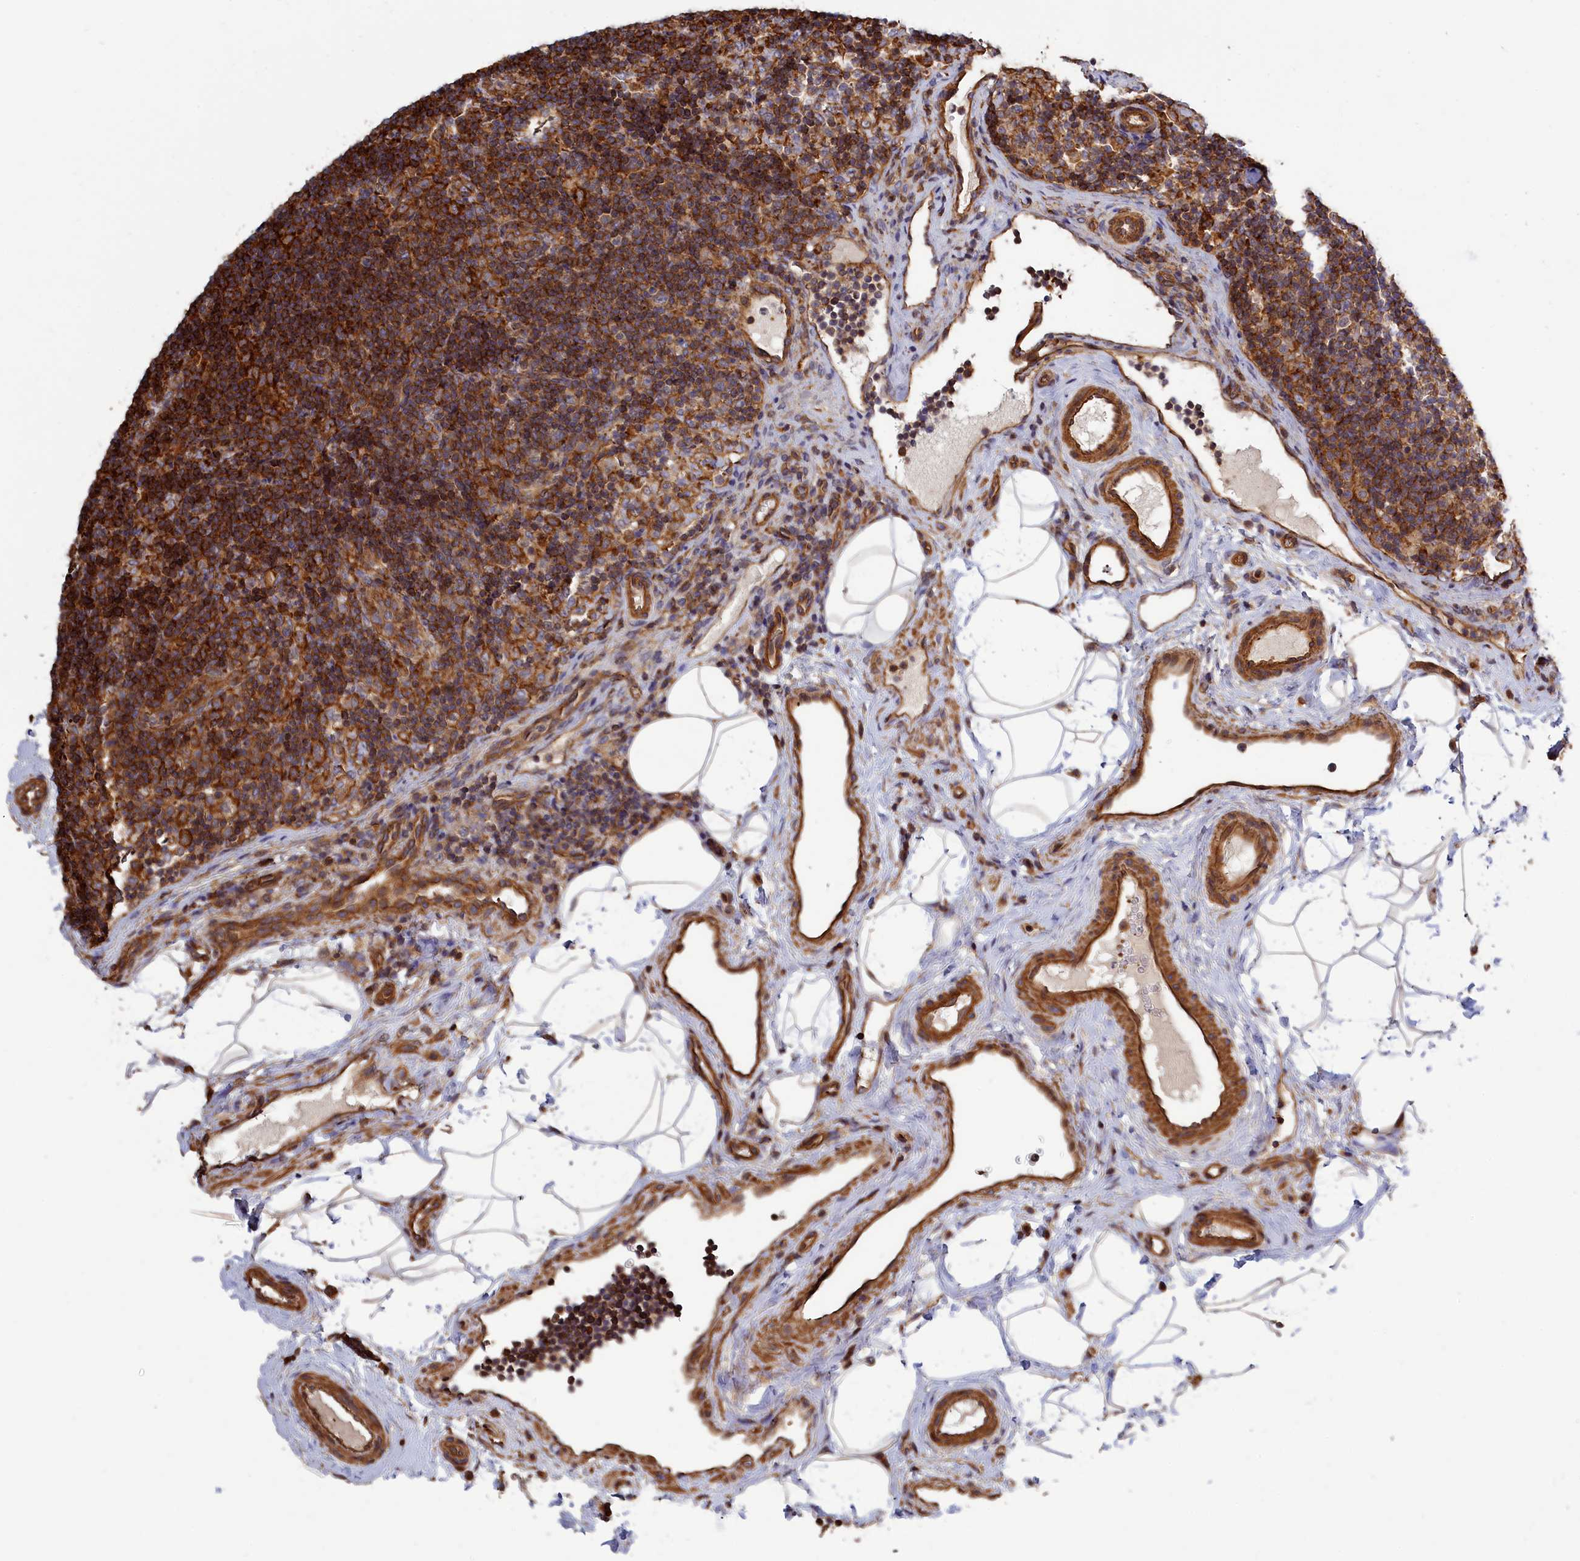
{"staining": {"intensity": "moderate", "quantity": "<25%", "location": "cytoplasmic/membranous"}, "tissue": "lymph node", "cell_type": "Germinal center cells", "image_type": "normal", "snomed": [{"axis": "morphology", "description": "Normal tissue, NOS"}, {"axis": "topography", "description": "Lymph node"}], "caption": "DAB immunohistochemical staining of benign human lymph node demonstrates moderate cytoplasmic/membranous protein staining in about <25% of germinal center cells. (DAB (3,3'-diaminobenzidine) IHC with brightfield microscopy, high magnification).", "gene": "ANKRD27", "patient": {"sex": "female", "age": 22}}